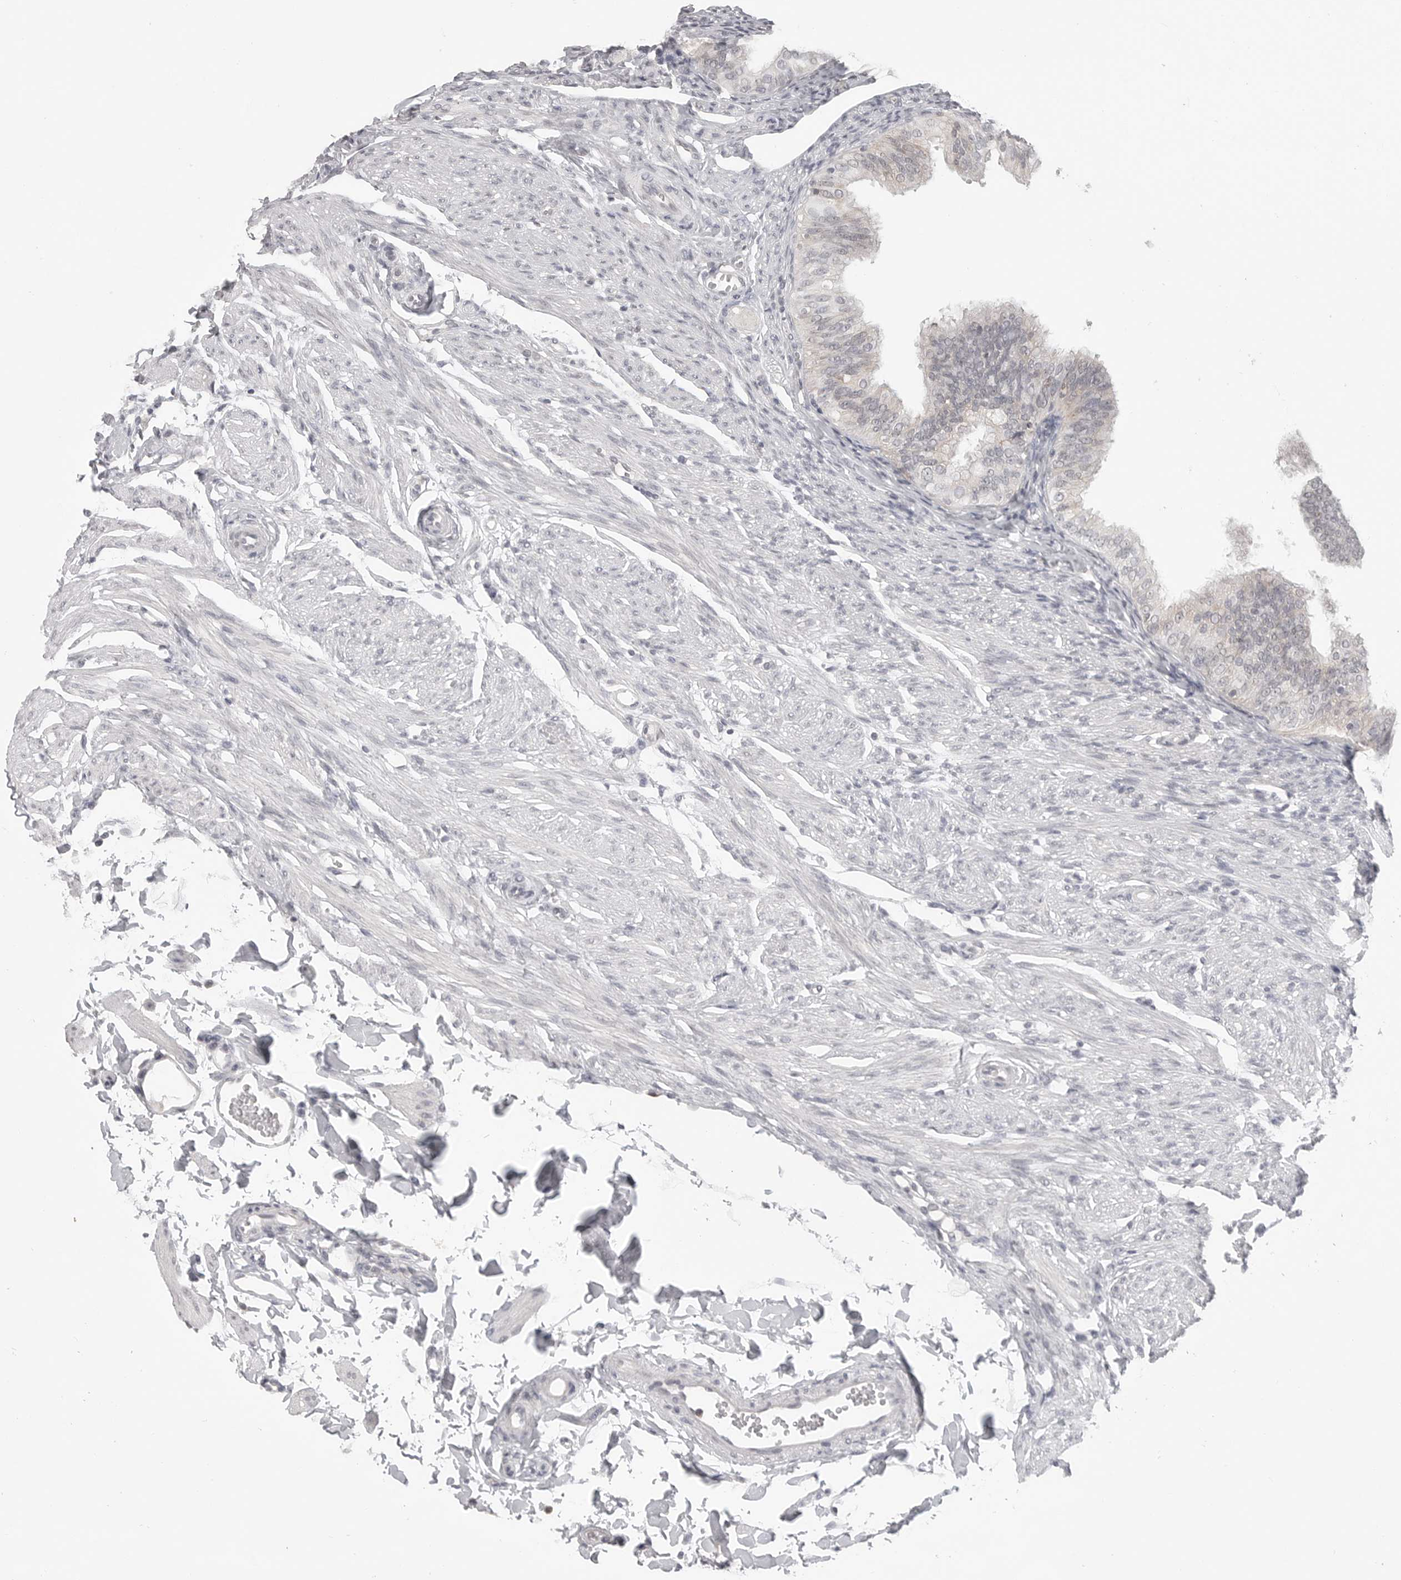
{"staining": {"intensity": "weak", "quantity": "<25%", "location": "cytoplasmic/membranous"}, "tissue": "fallopian tube", "cell_type": "Glandular cells", "image_type": "normal", "snomed": [{"axis": "morphology", "description": "Normal tissue, NOS"}, {"axis": "topography", "description": "Fallopian tube"}], "caption": "A histopathology image of human fallopian tube is negative for staining in glandular cells. (DAB IHC, high magnification).", "gene": "IFNGR1", "patient": {"sex": "female", "age": 35}}